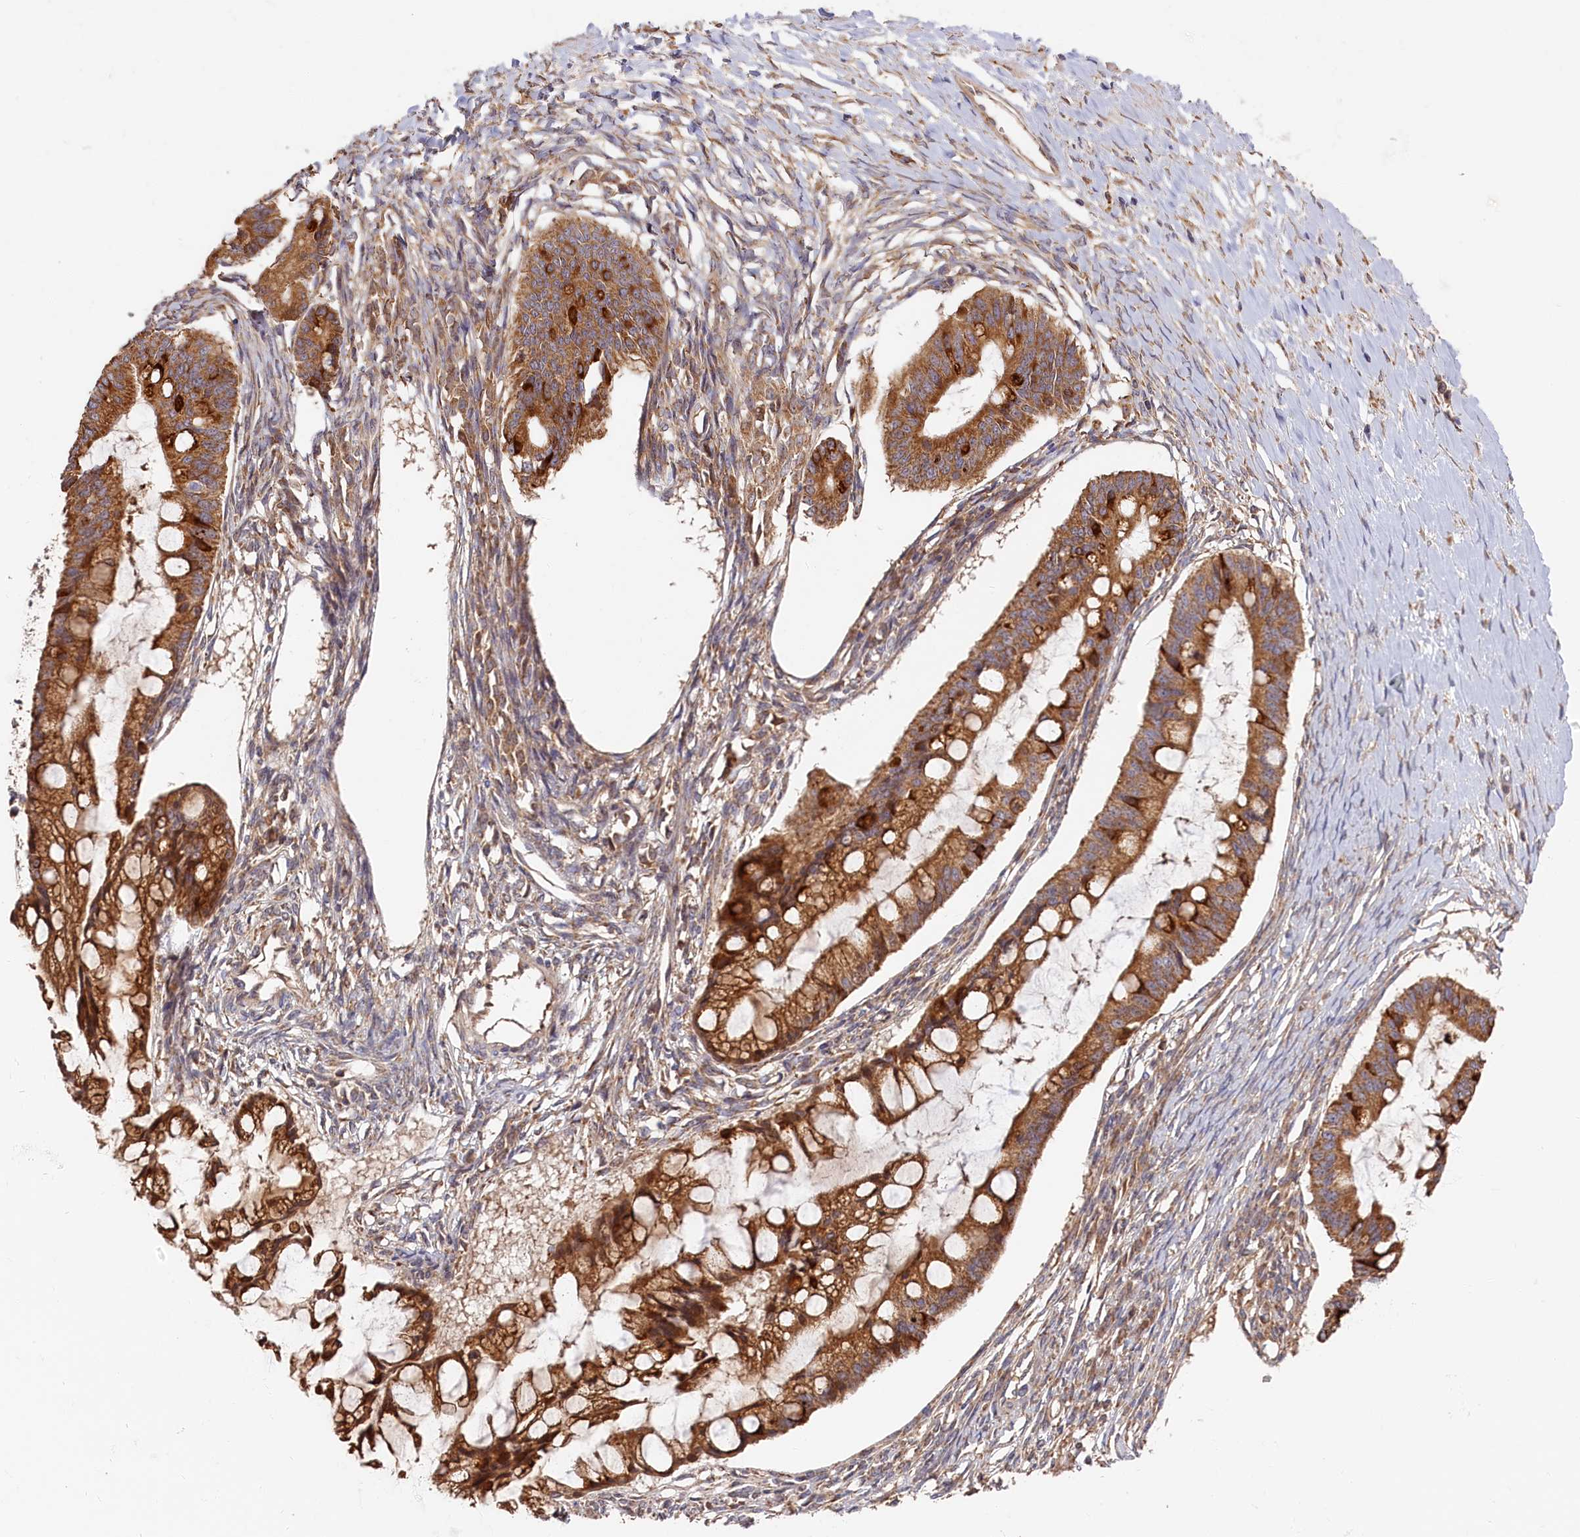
{"staining": {"intensity": "strong", "quantity": ">75%", "location": "cytoplasmic/membranous"}, "tissue": "ovarian cancer", "cell_type": "Tumor cells", "image_type": "cancer", "snomed": [{"axis": "morphology", "description": "Cystadenocarcinoma, mucinous, NOS"}, {"axis": "topography", "description": "Ovary"}], "caption": "Immunohistochemistry of human ovarian mucinous cystadenocarcinoma reveals high levels of strong cytoplasmic/membranous positivity in about >75% of tumor cells.", "gene": "CEP44", "patient": {"sex": "female", "age": 73}}